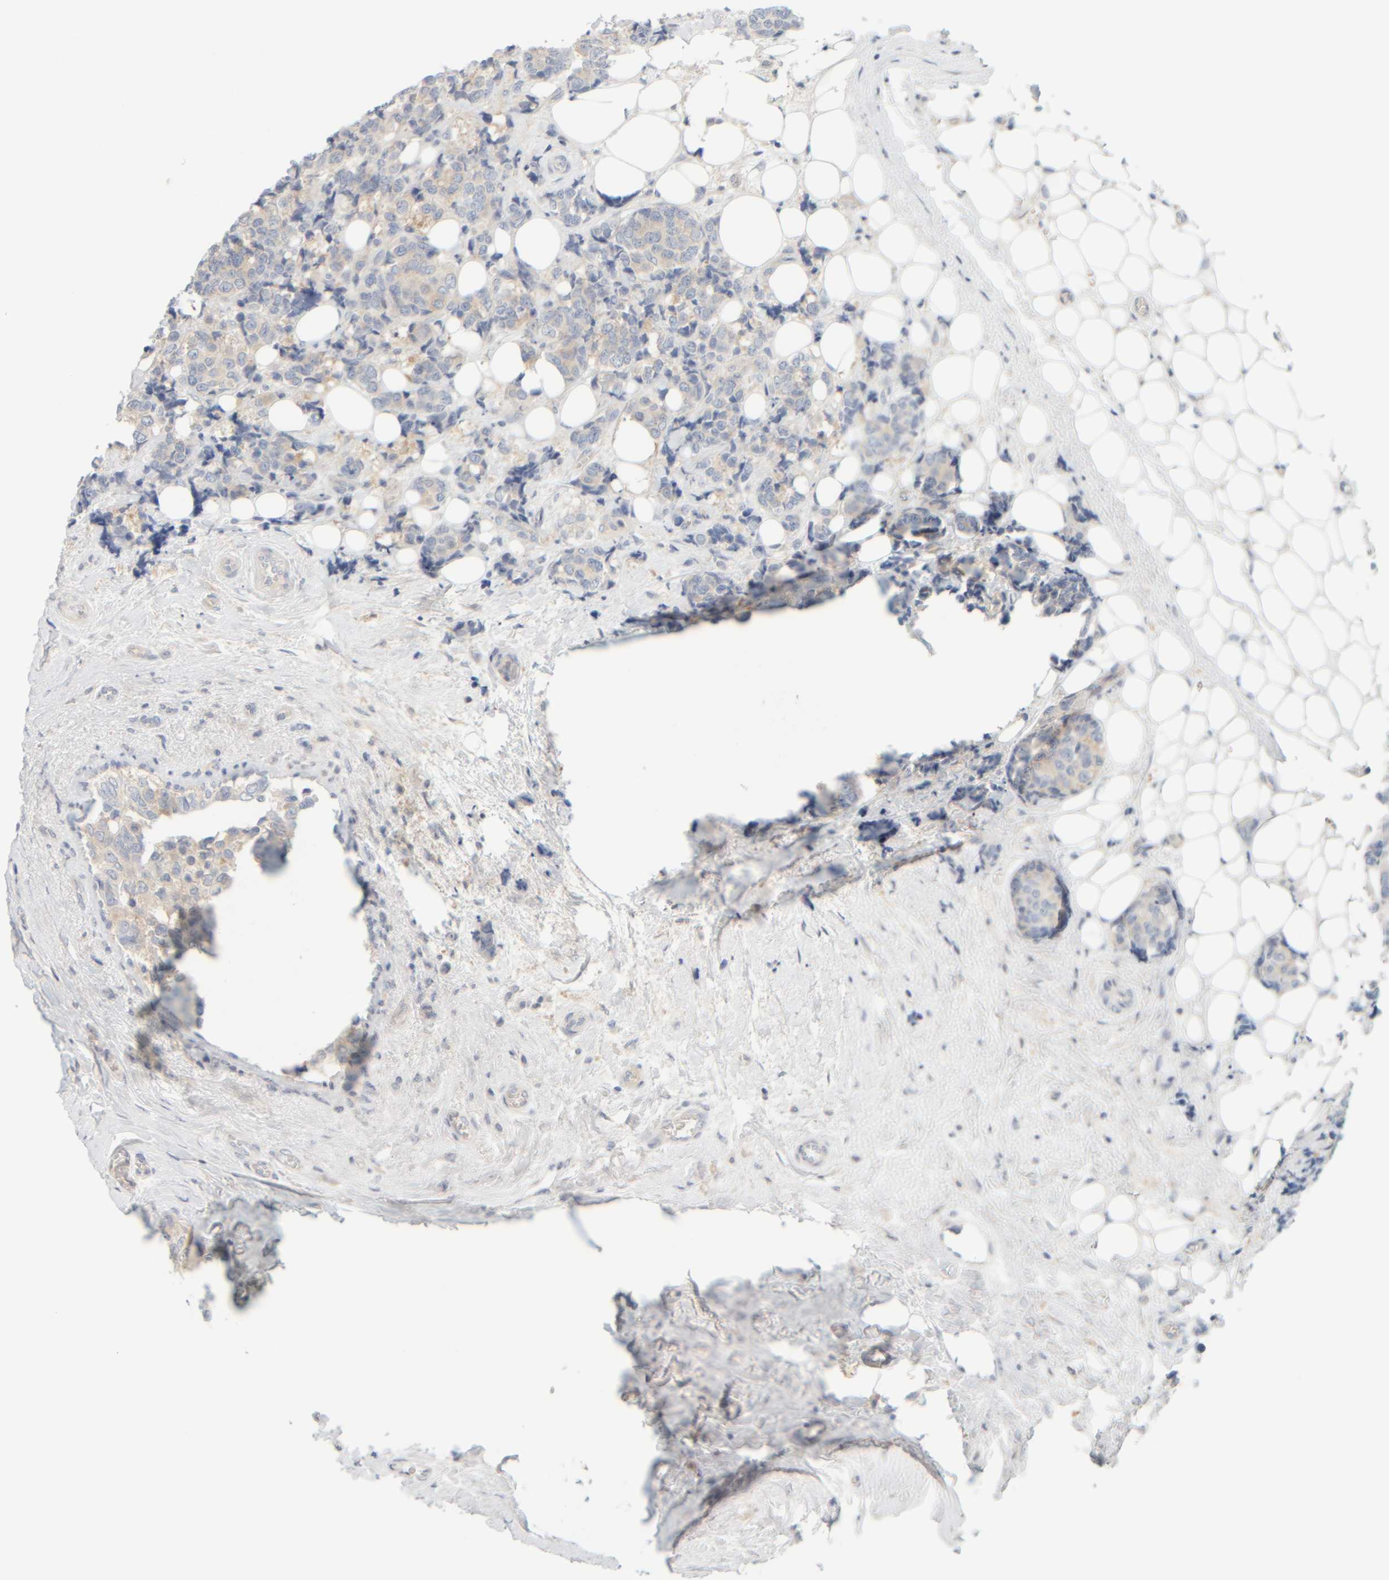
{"staining": {"intensity": "weak", "quantity": "<25%", "location": "cytoplasmic/membranous"}, "tissue": "breast cancer", "cell_type": "Tumor cells", "image_type": "cancer", "snomed": [{"axis": "morphology", "description": "Normal tissue, NOS"}, {"axis": "morphology", "description": "Duct carcinoma"}, {"axis": "topography", "description": "Breast"}], "caption": "Immunohistochemistry (IHC) photomicrograph of breast cancer (invasive ductal carcinoma) stained for a protein (brown), which displays no staining in tumor cells. (DAB (3,3'-diaminobenzidine) IHC visualized using brightfield microscopy, high magnification).", "gene": "PTGES3L-AARSD1", "patient": {"sex": "female", "age": 43}}